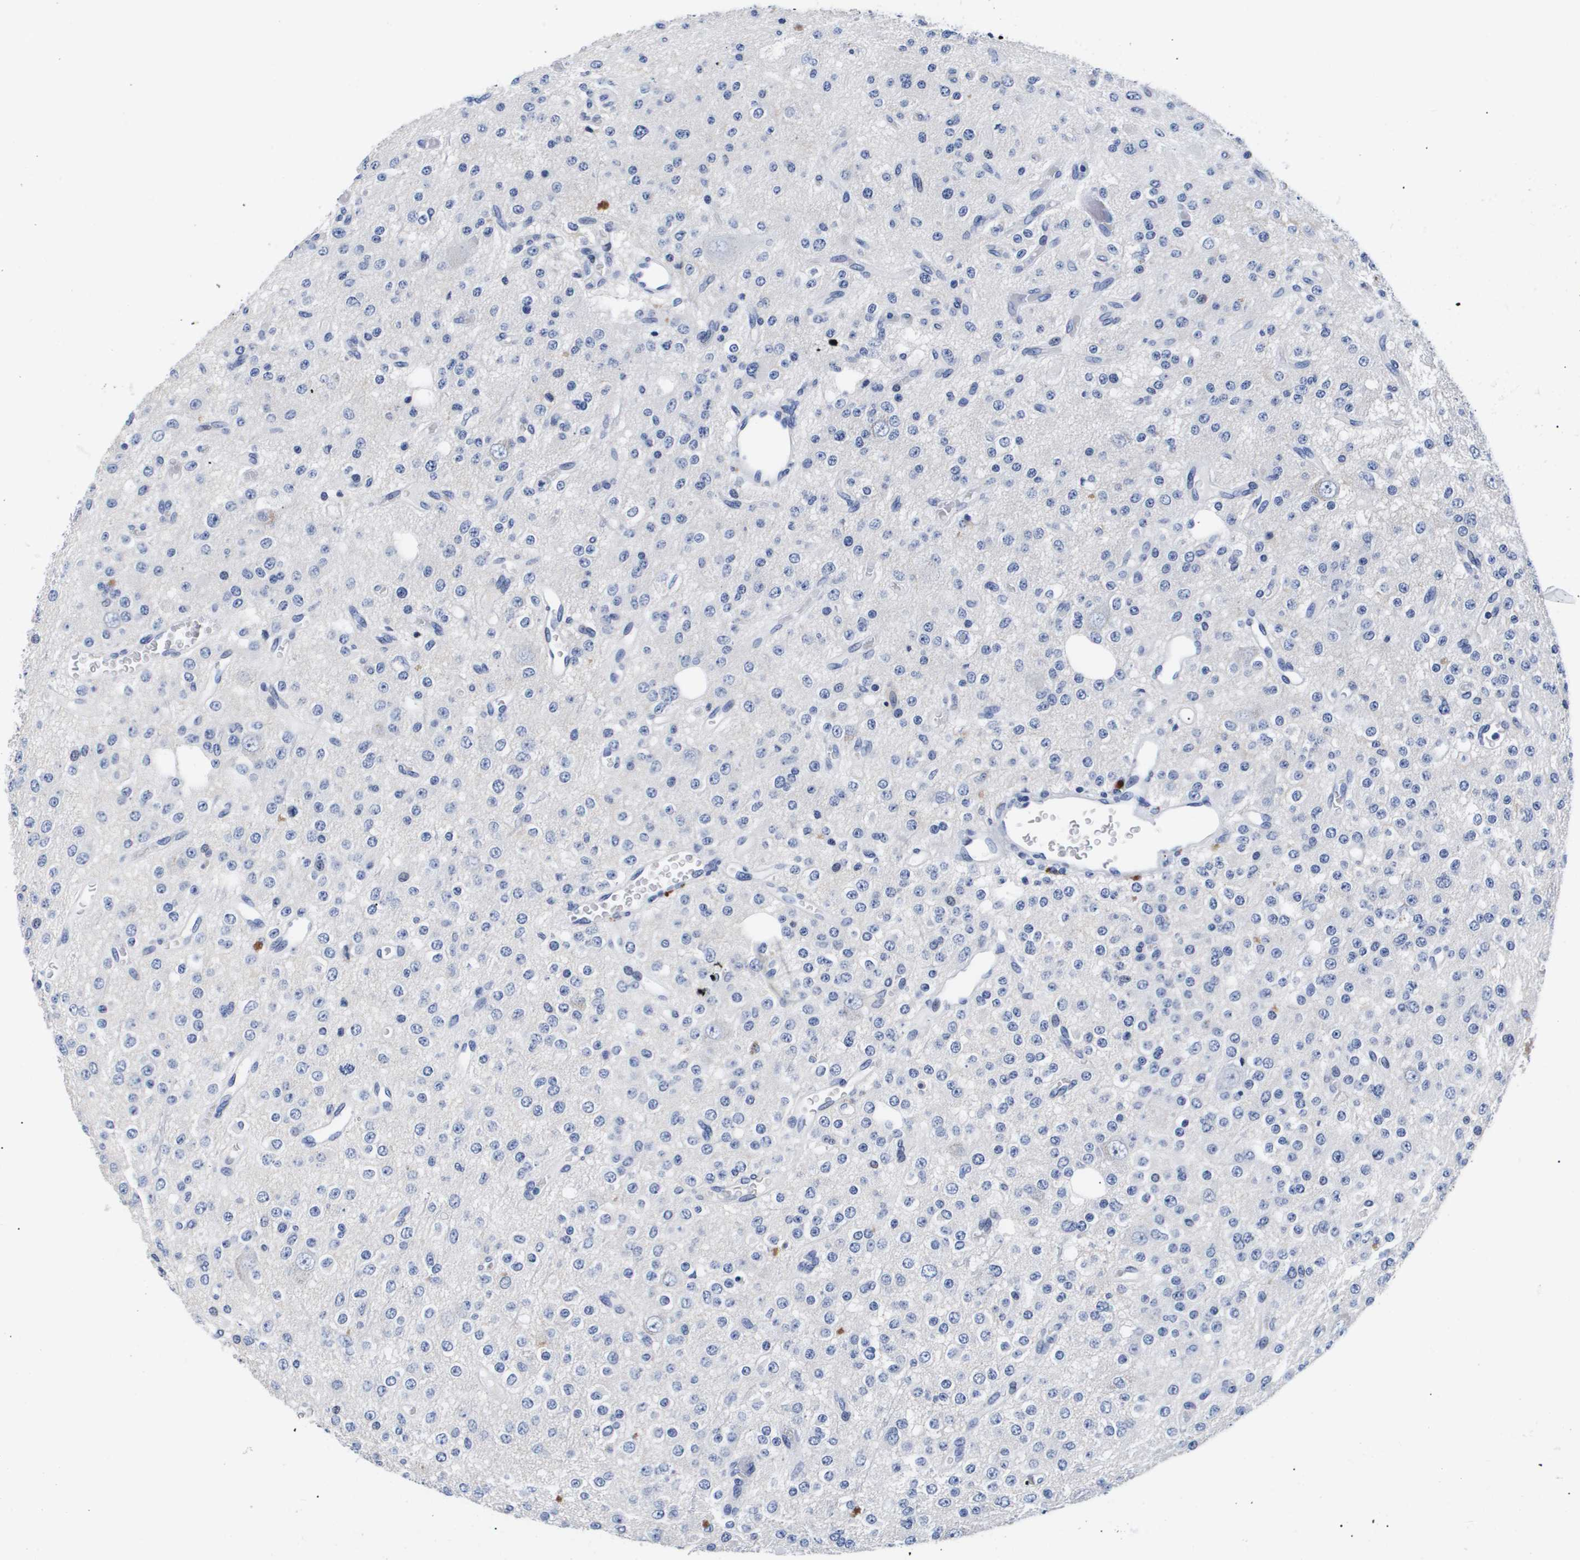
{"staining": {"intensity": "negative", "quantity": "none", "location": "none"}, "tissue": "glioma", "cell_type": "Tumor cells", "image_type": "cancer", "snomed": [{"axis": "morphology", "description": "Glioma, malignant, Low grade"}, {"axis": "topography", "description": "Brain"}], "caption": "Human glioma stained for a protein using immunohistochemistry reveals no positivity in tumor cells.", "gene": "ATP6V0A4", "patient": {"sex": "male", "age": 38}}